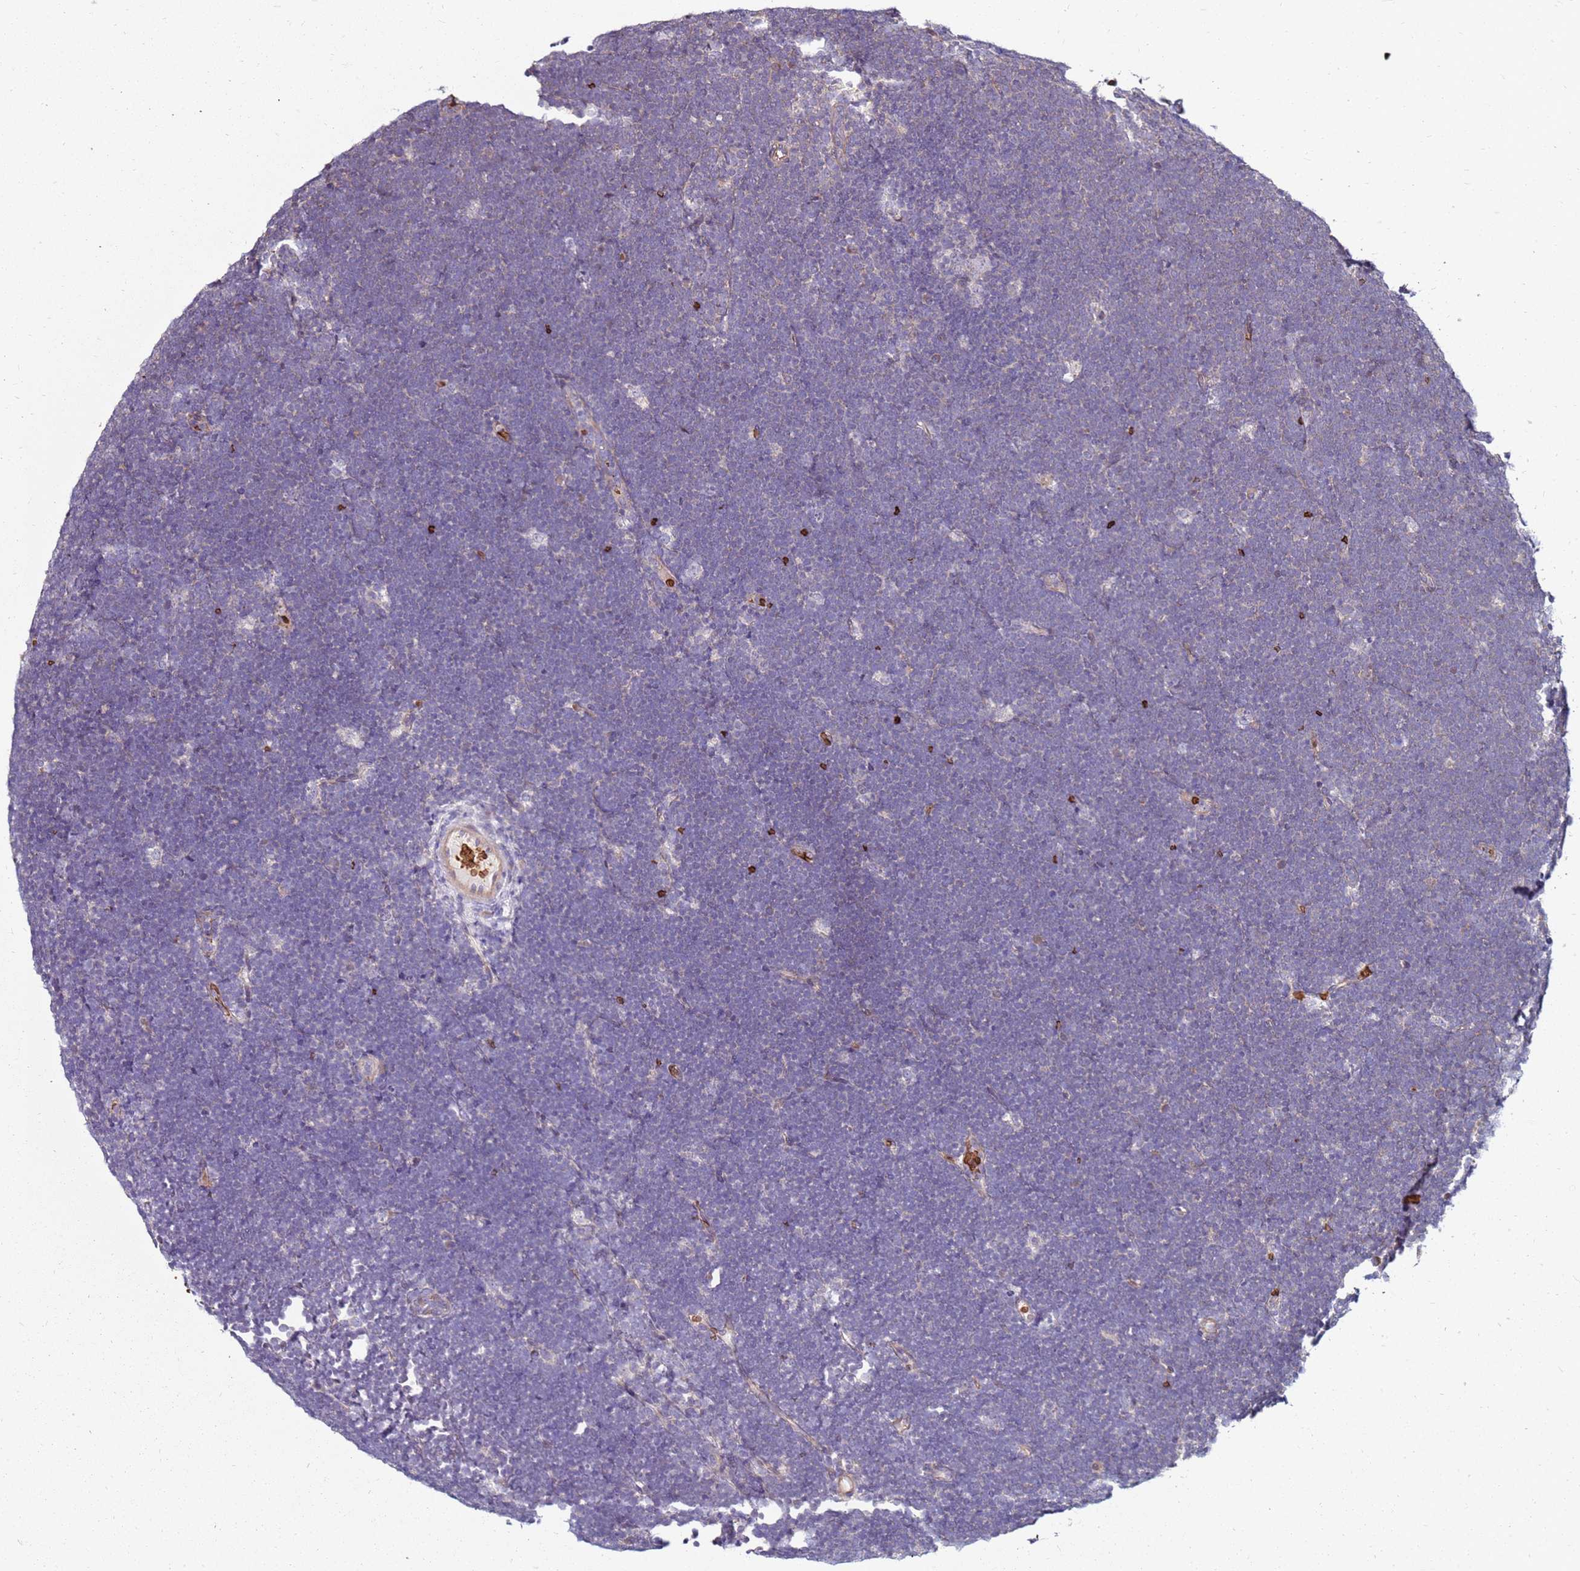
{"staining": {"intensity": "negative", "quantity": "none", "location": "none"}, "tissue": "lymphoma", "cell_type": "Tumor cells", "image_type": "cancer", "snomed": [{"axis": "morphology", "description": "Malignant lymphoma, non-Hodgkin's type, High grade"}, {"axis": "topography", "description": "Lymph node"}], "caption": "Immunohistochemical staining of human lymphoma displays no significant staining in tumor cells.", "gene": "RNF11", "patient": {"sex": "male", "age": 13}}